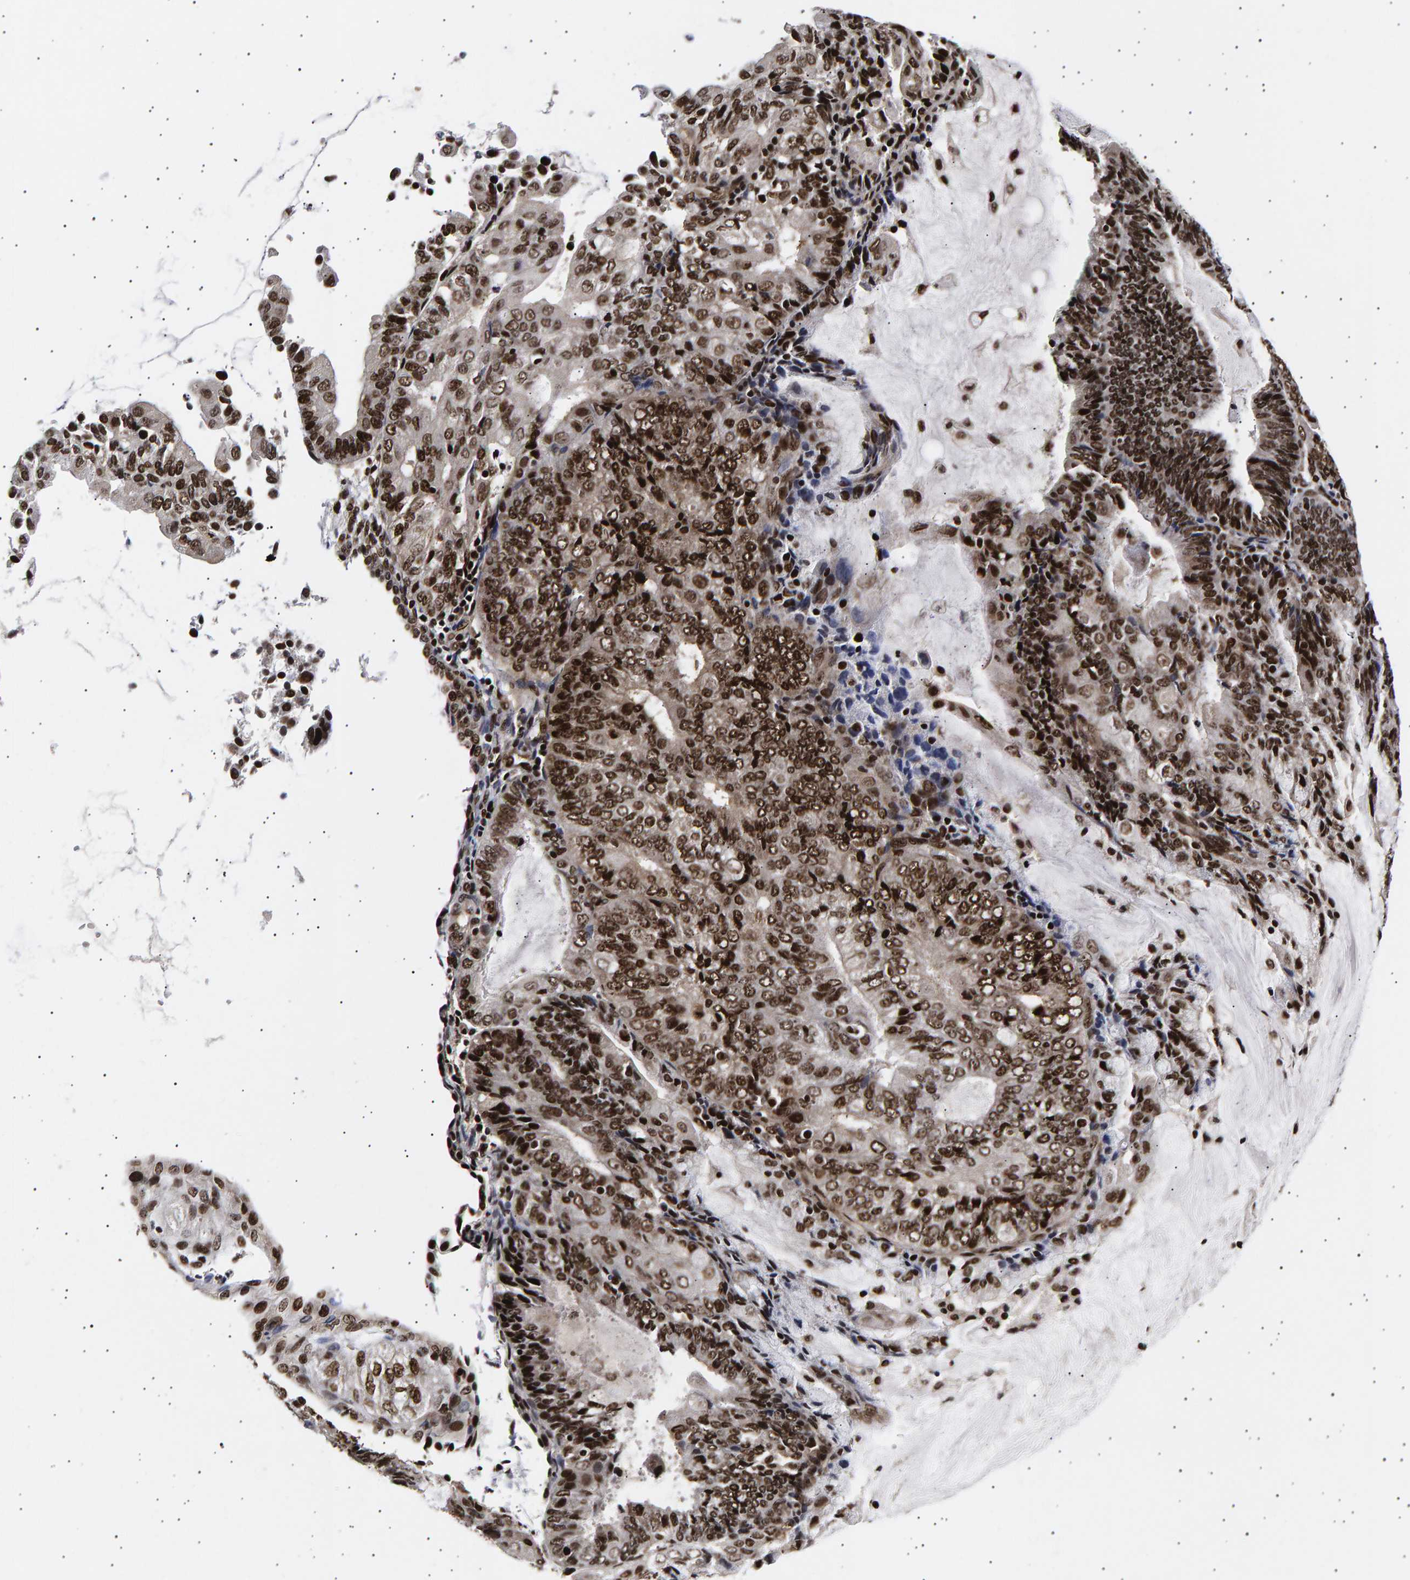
{"staining": {"intensity": "strong", "quantity": ">75%", "location": "nuclear"}, "tissue": "endometrial cancer", "cell_type": "Tumor cells", "image_type": "cancer", "snomed": [{"axis": "morphology", "description": "Adenocarcinoma, NOS"}, {"axis": "topography", "description": "Endometrium"}], "caption": "A micrograph of adenocarcinoma (endometrial) stained for a protein reveals strong nuclear brown staining in tumor cells.", "gene": "ANKRD40", "patient": {"sex": "female", "age": 81}}